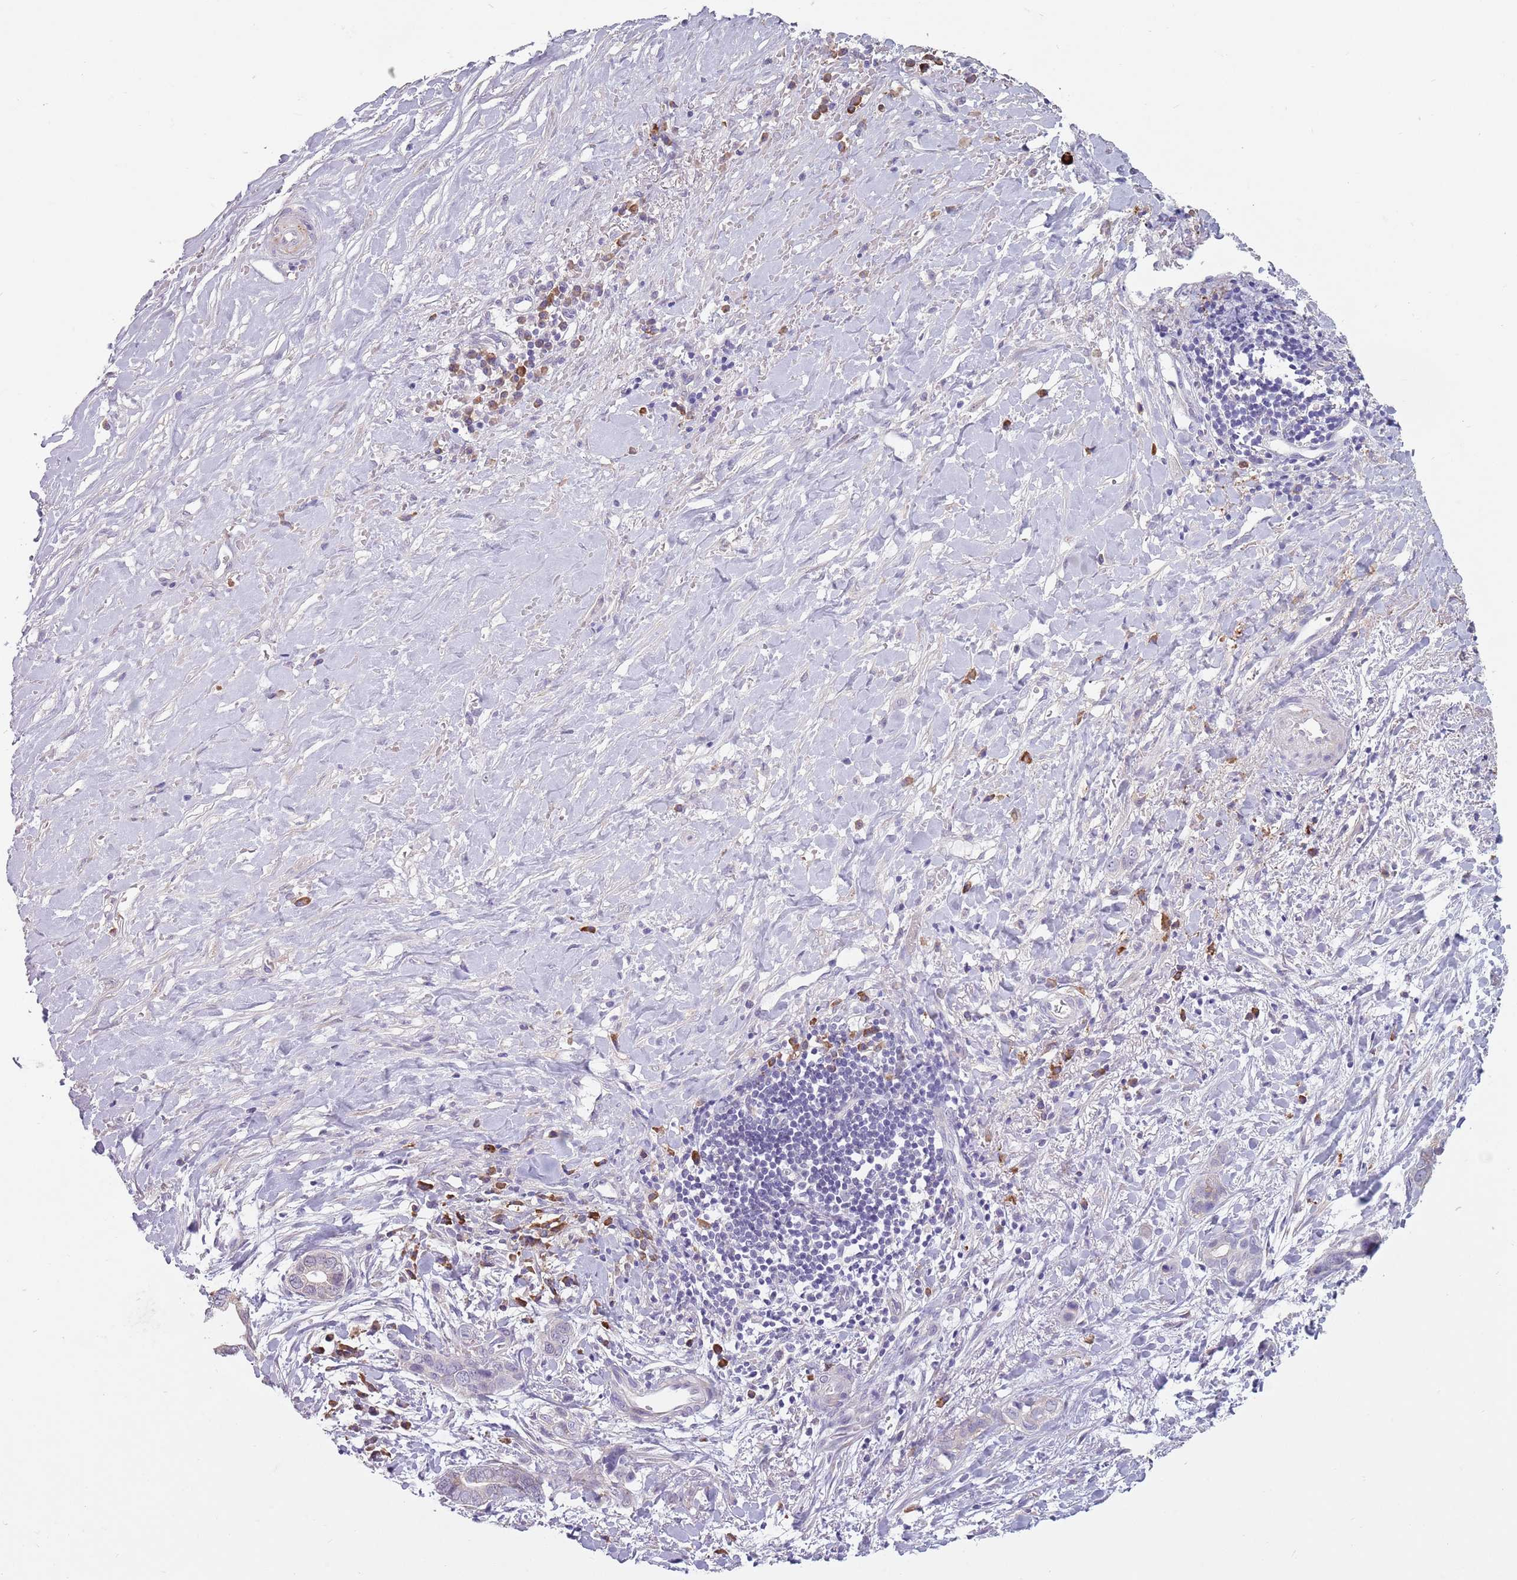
{"staining": {"intensity": "negative", "quantity": "none", "location": "none"}, "tissue": "liver cancer", "cell_type": "Tumor cells", "image_type": "cancer", "snomed": [{"axis": "morphology", "description": "Cholangiocarcinoma"}, {"axis": "topography", "description": "Liver"}], "caption": "There is no significant positivity in tumor cells of liver cancer.", "gene": "DXO", "patient": {"sex": "female", "age": 79}}